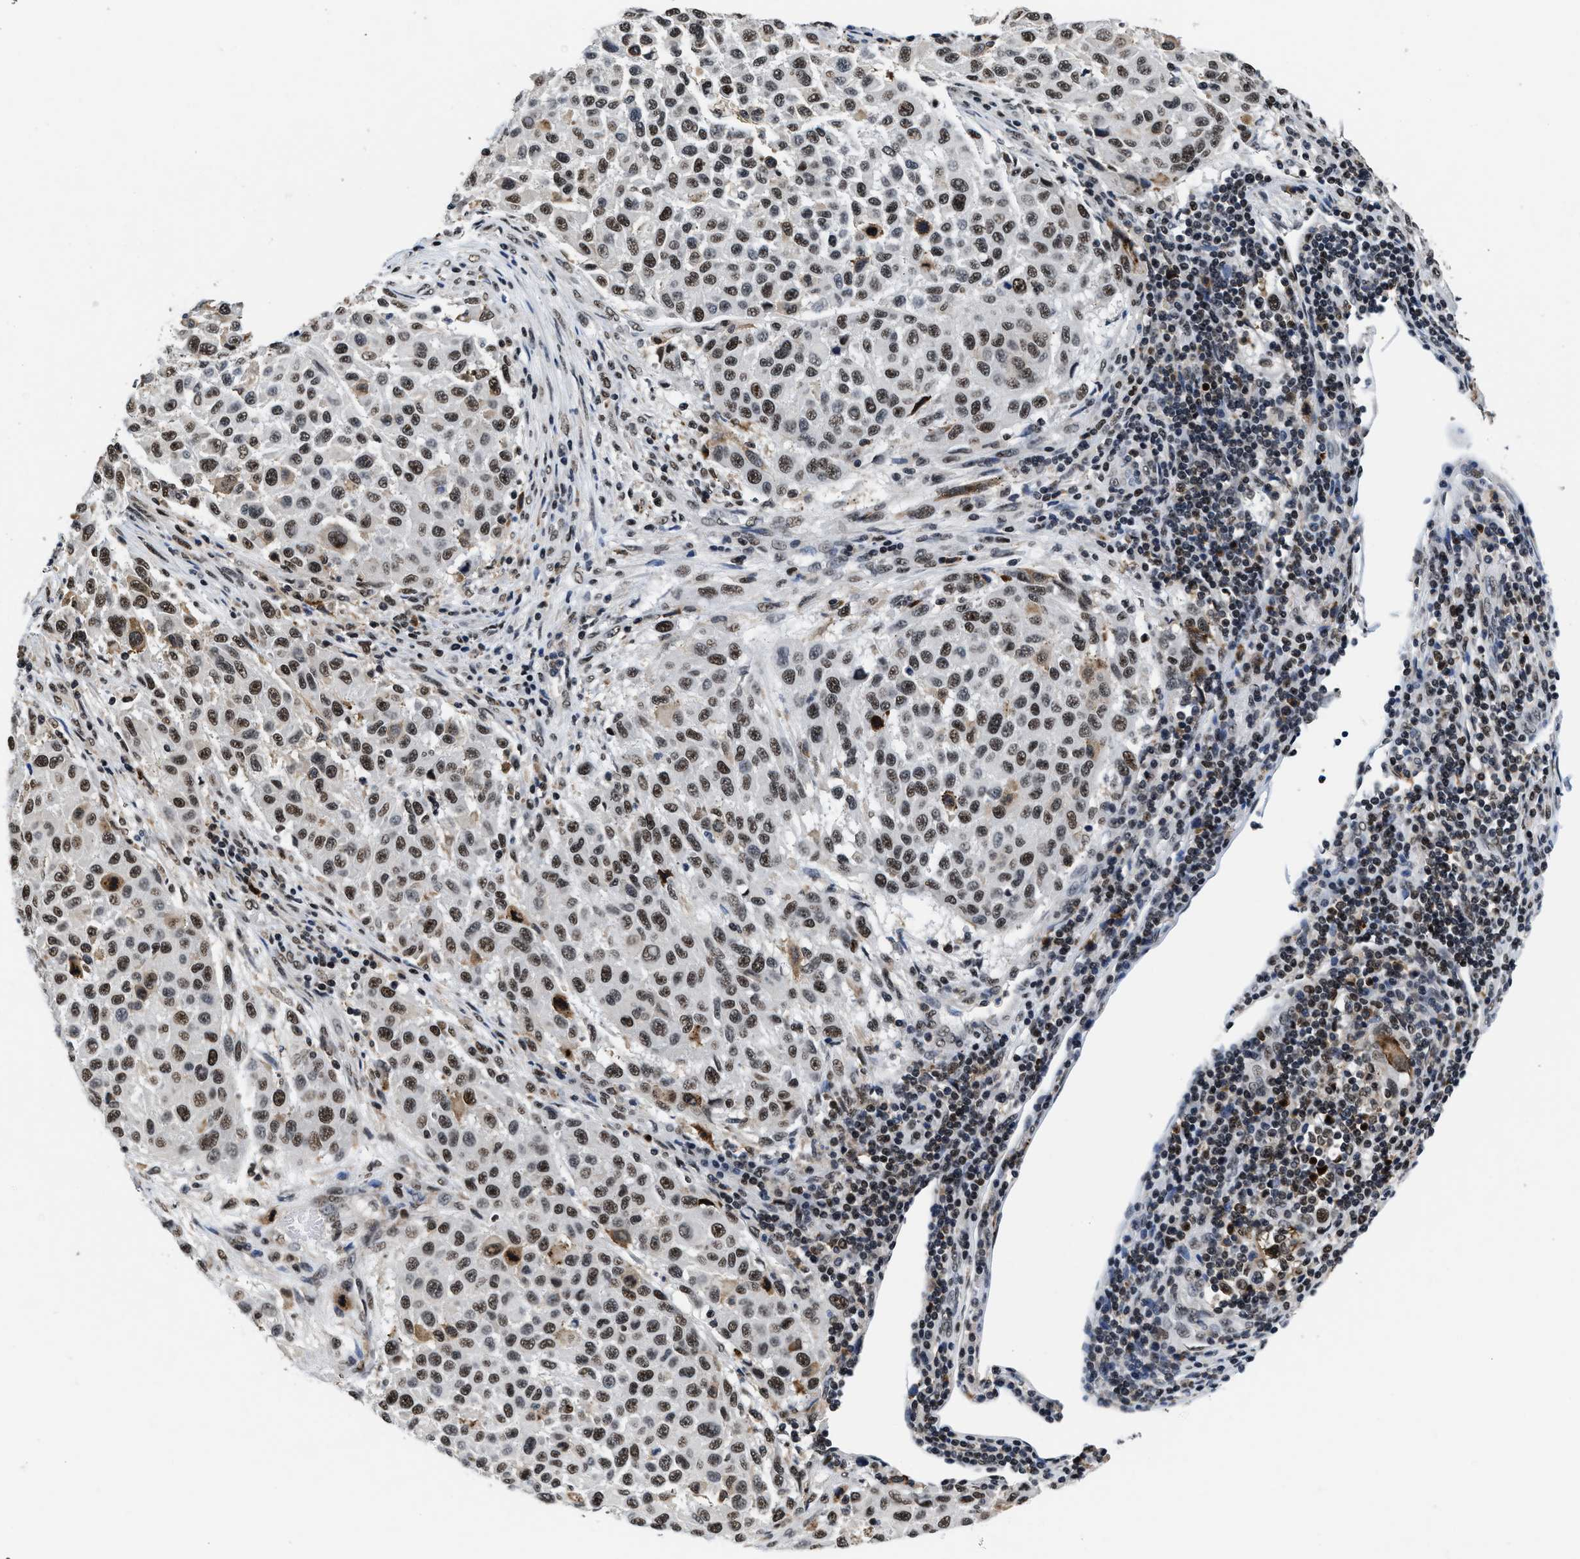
{"staining": {"intensity": "moderate", "quantity": ">75%", "location": "nuclear"}, "tissue": "melanoma", "cell_type": "Tumor cells", "image_type": "cancer", "snomed": [{"axis": "morphology", "description": "Malignant melanoma, Metastatic site"}, {"axis": "topography", "description": "Lymph node"}], "caption": "Approximately >75% of tumor cells in human melanoma exhibit moderate nuclear protein expression as visualized by brown immunohistochemical staining.", "gene": "SUPT16H", "patient": {"sex": "male", "age": 61}}